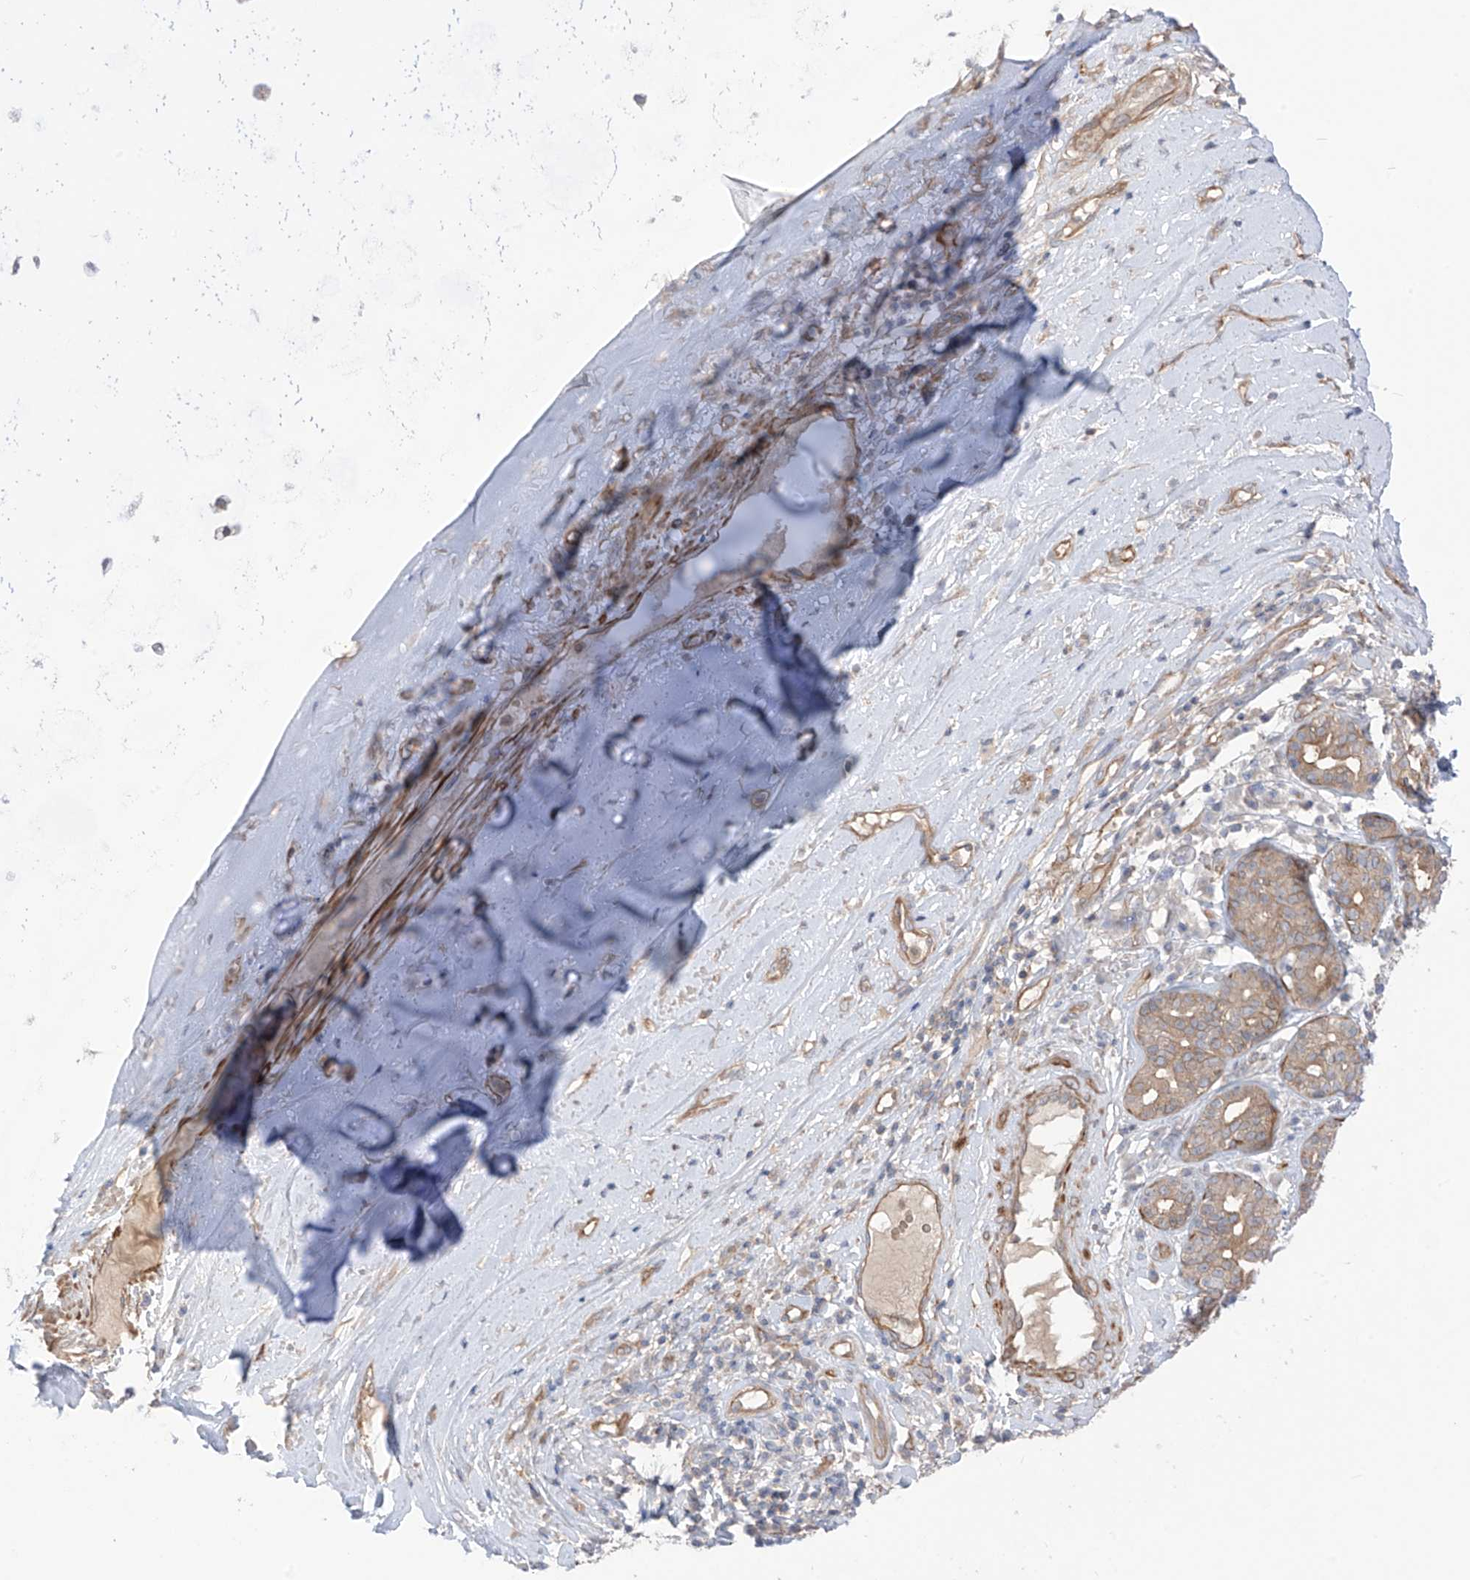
{"staining": {"intensity": "negative", "quantity": "none", "location": "none"}, "tissue": "adipose tissue", "cell_type": "Adipocytes", "image_type": "normal", "snomed": [{"axis": "morphology", "description": "Normal tissue, NOS"}, {"axis": "morphology", "description": "Basal cell carcinoma"}, {"axis": "topography", "description": "Cartilage tissue"}, {"axis": "topography", "description": "Nasopharynx"}, {"axis": "topography", "description": "Oral tissue"}], "caption": "A histopathology image of human adipose tissue is negative for staining in adipocytes. The staining was performed using DAB to visualize the protein expression in brown, while the nuclei were stained in blue with hematoxylin (Magnification: 20x).", "gene": "TRMU", "patient": {"sex": "female", "age": 77}}